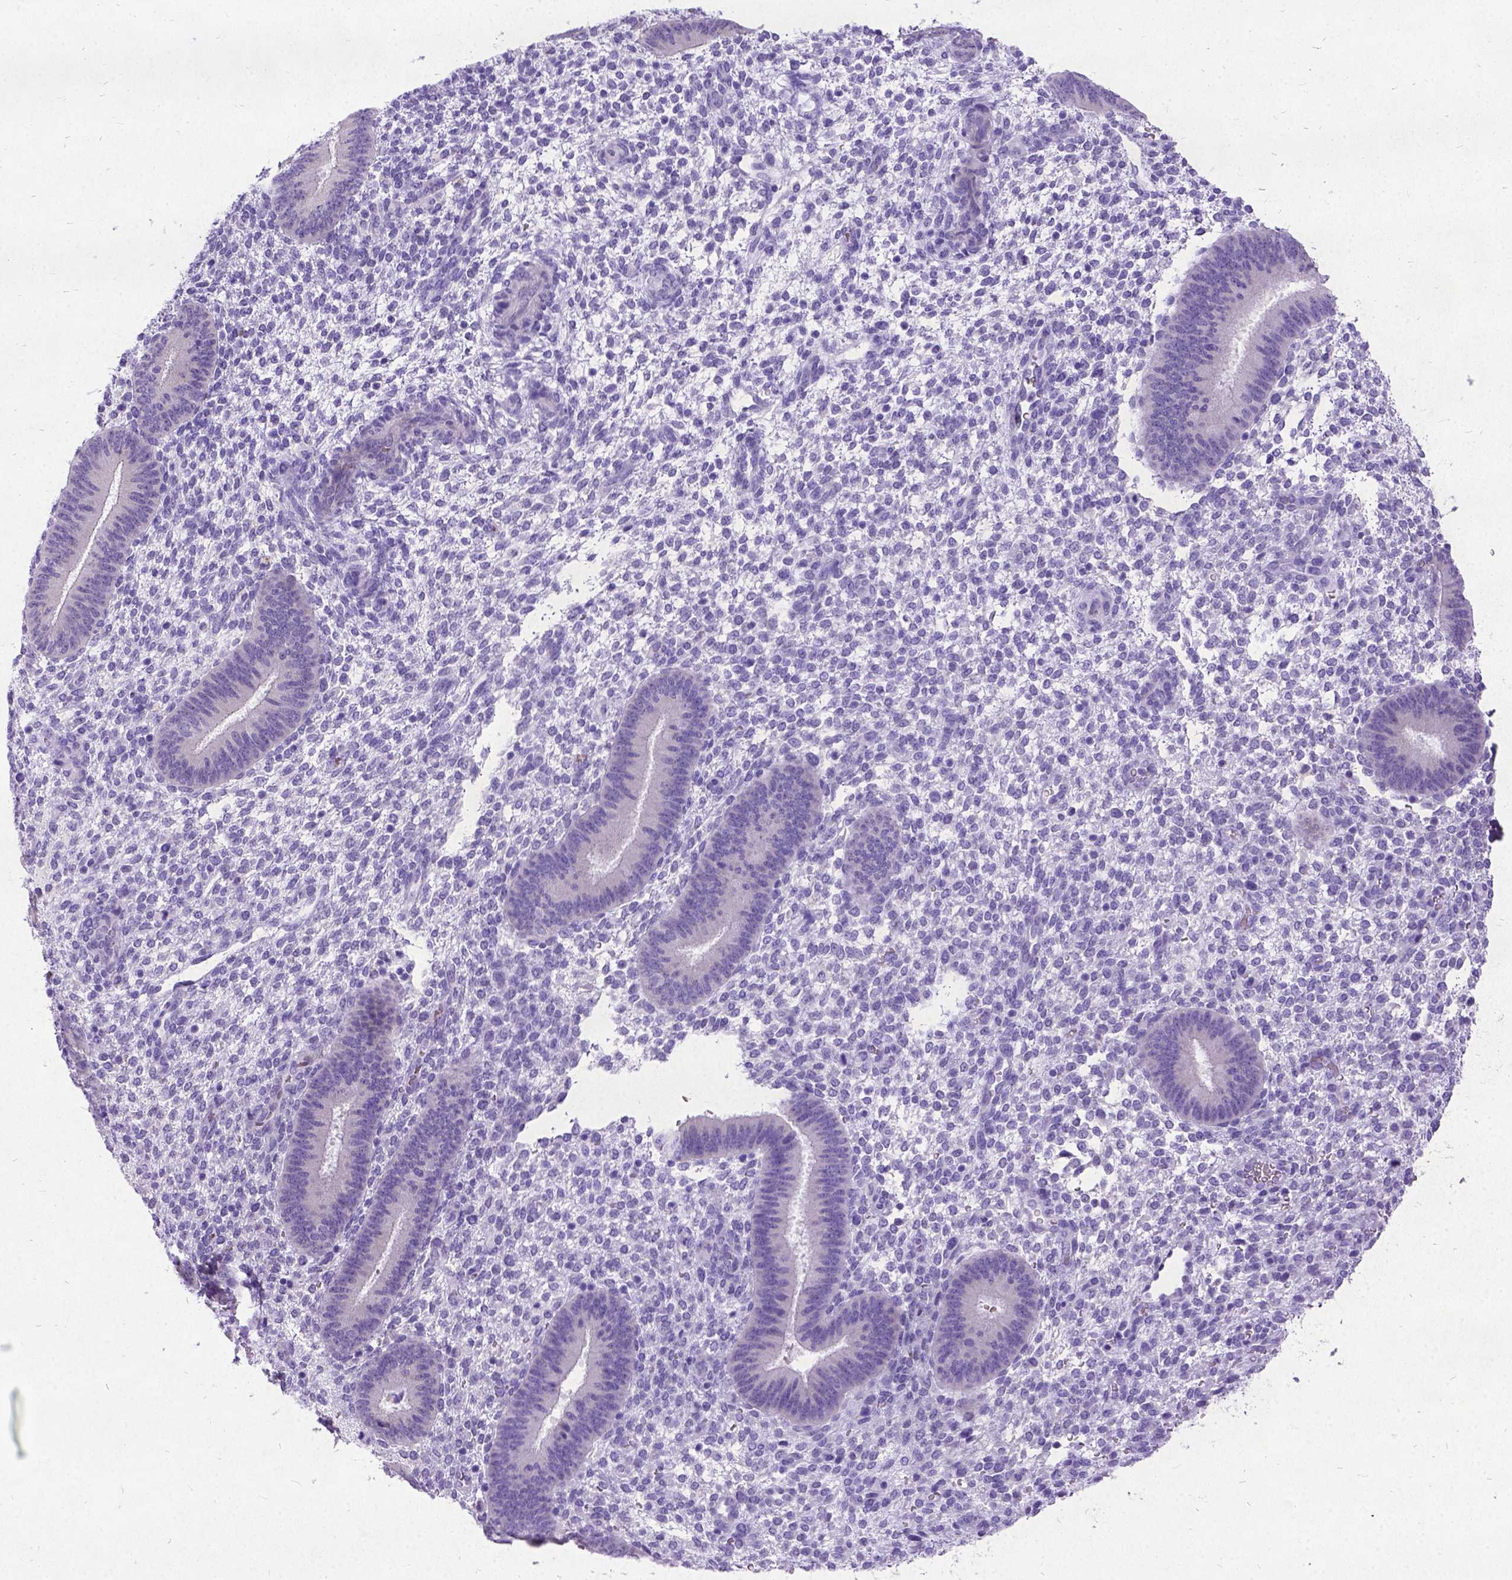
{"staining": {"intensity": "negative", "quantity": "none", "location": "none"}, "tissue": "endometrium", "cell_type": "Cells in endometrial stroma", "image_type": "normal", "snomed": [{"axis": "morphology", "description": "Normal tissue, NOS"}, {"axis": "topography", "description": "Endometrium"}], "caption": "DAB immunohistochemical staining of unremarkable human endometrium displays no significant positivity in cells in endometrial stroma. Brightfield microscopy of immunohistochemistry stained with DAB (3,3'-diaminobenzidine) (brown) and hematoxylin (blue), captured at high magnification.", "gene": "NEUROD4", "patient": {"sex": "female", "age": 39}}